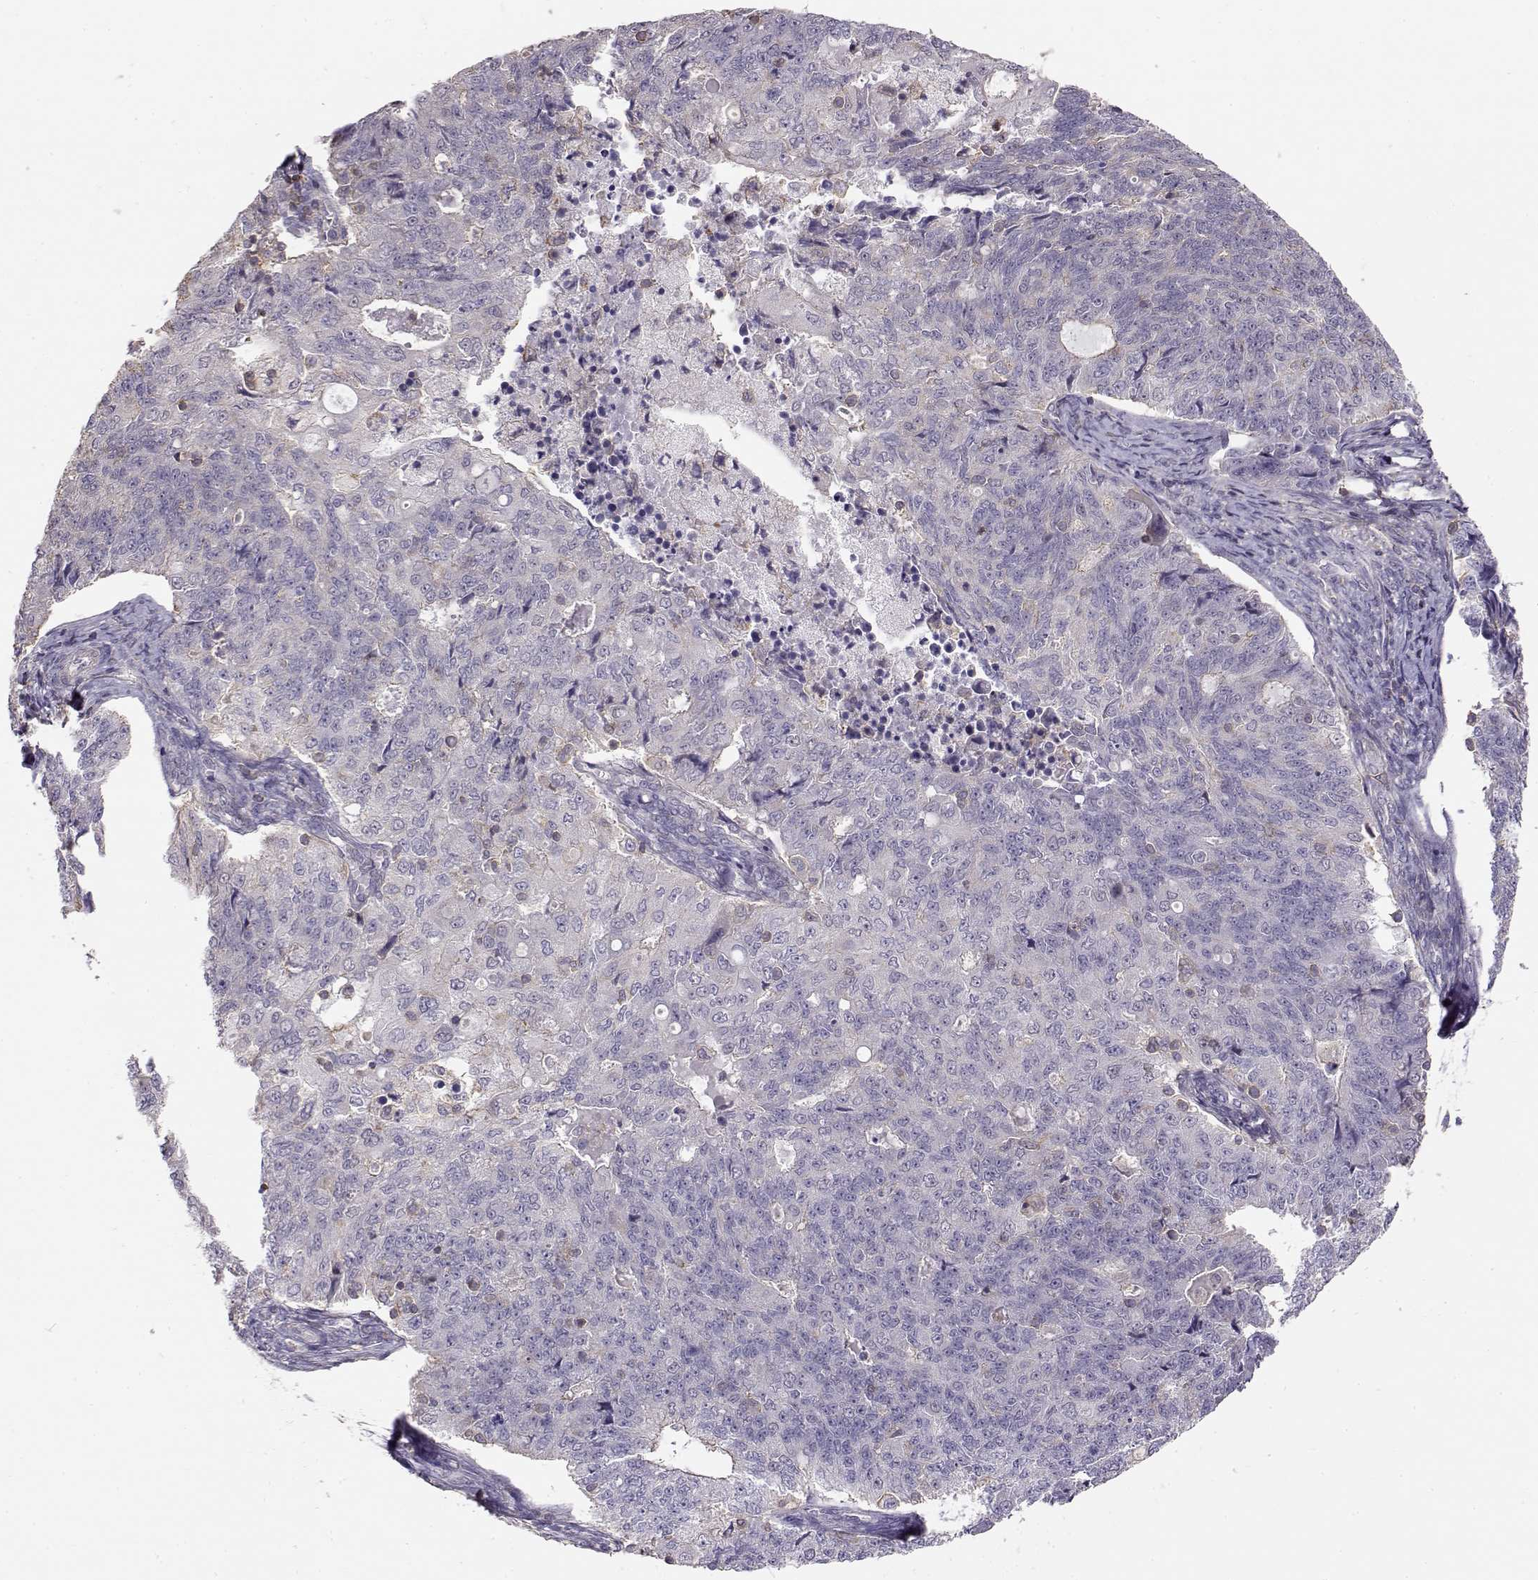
{"staining": {"intensity": "negative", "quantity": "none", "location": "none"}, "tissue": "endometrial cancer", "cell_type": "Tumor cells", "image_type": "cancer", "snomed": [{"axis": "morphology", "description": "Adenocarcinoma, NOS"}, {"axis": "topography", "description": "Endometrium"}], "caption": "The immunohistochemistry (IHC) histopathology image has no significant staining in tumor cells of endometrial cancer tissue. (Immunohistochemistry (ihc), brightfield microscopy, high magnification).", "gene": "DAPL1", "patient": {"sex": "female", "age": 43}}